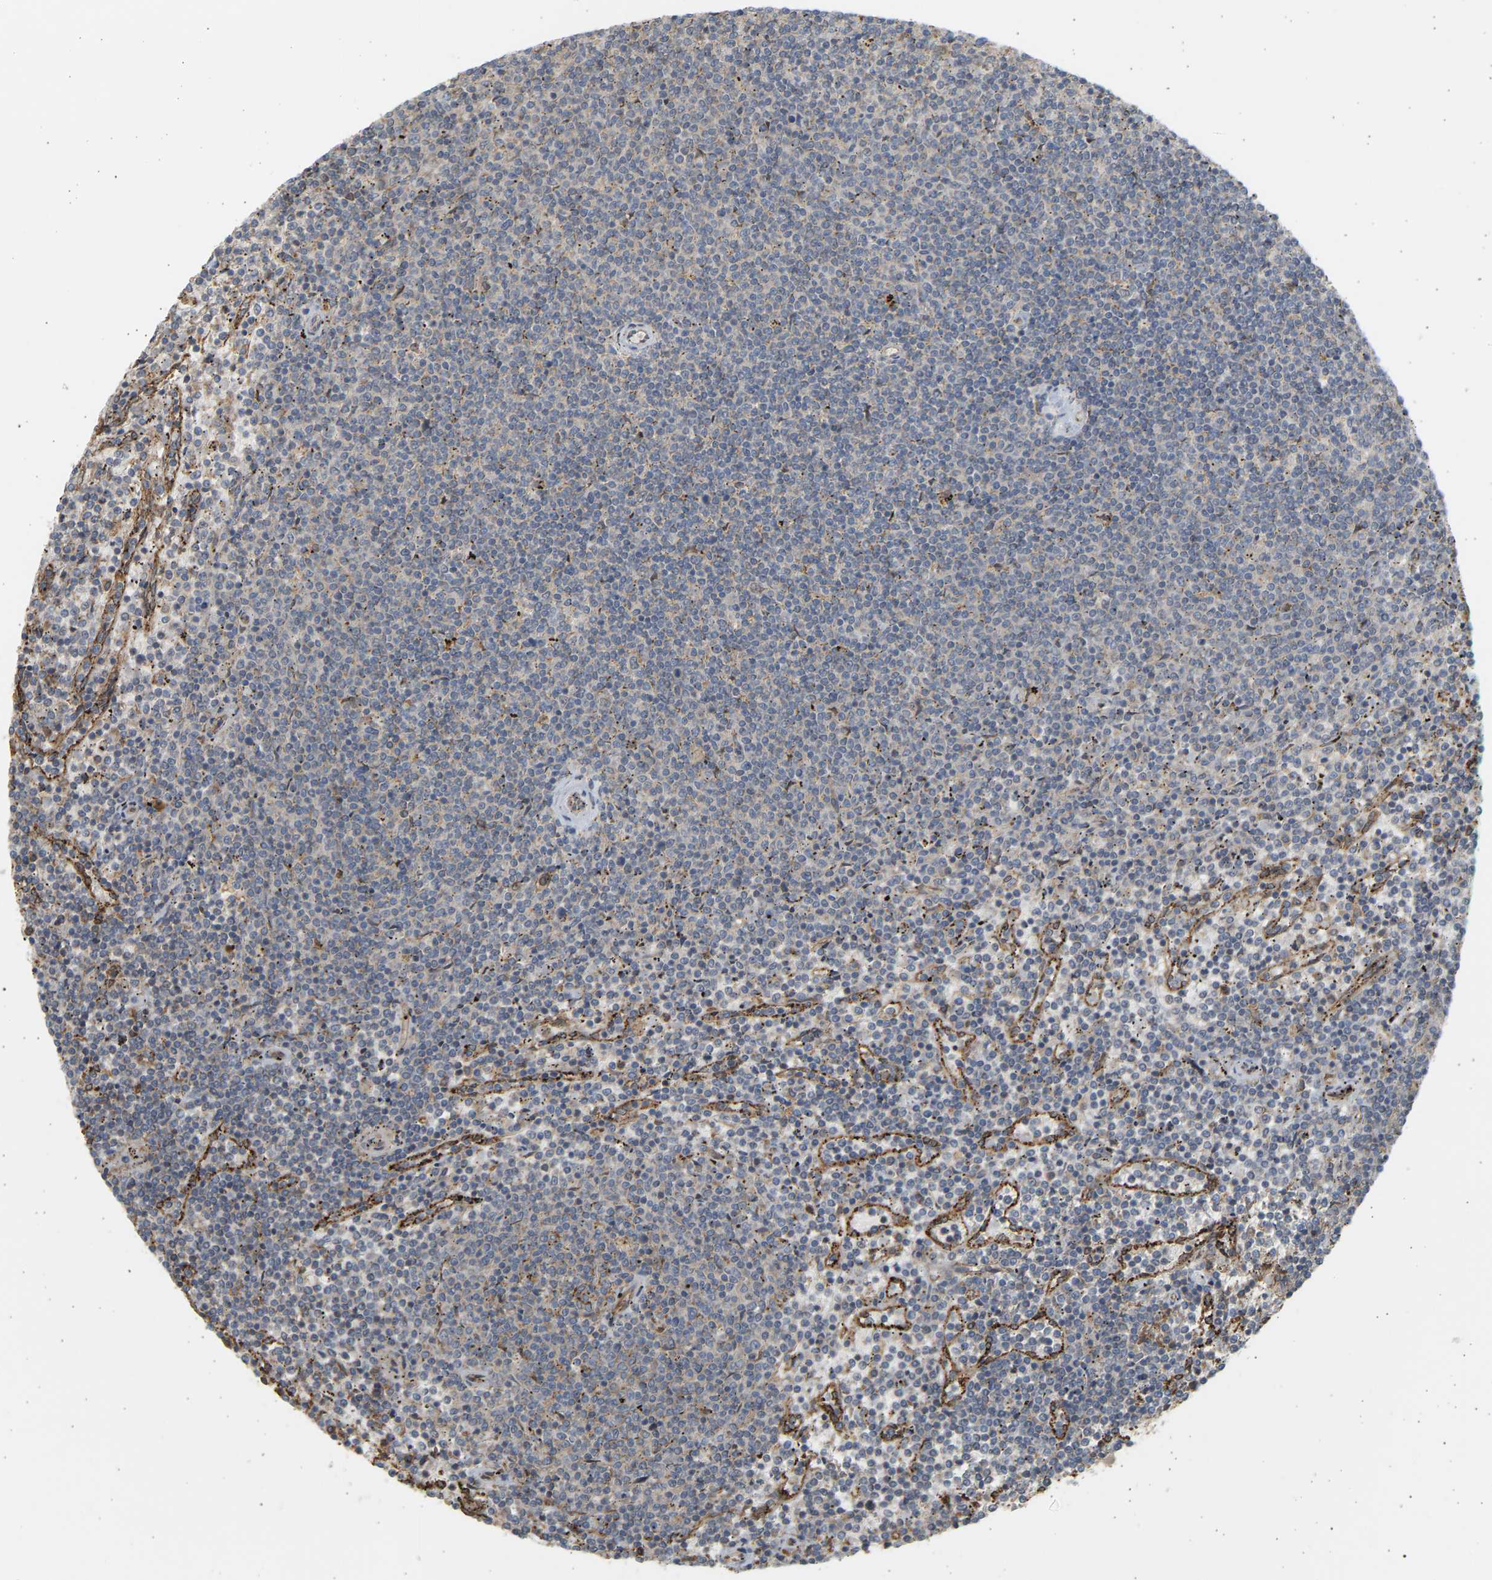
{"staining": {"intensity": "negative", "quantity": "none", "location": "none"}, "tissue": "lymphoma", "cell_type": "Tumor cells", "image_type": "cancer", "snomed": [{"axis": "morphology", "description": "Malignant lymphoma, non-Hodgkin's type, Low grade"}, {"axis": "topography", "description": "Spleen"}], "caption": "An IHC photomicrograph of lymphoma is shown. There is no staining in tumor cells of lymphoma. (DAB (3,3'-diaminobenzidine) IHC, high magnification).", "gene": "B4GALT6", "patient": {"sex": "female", "age": 50}}